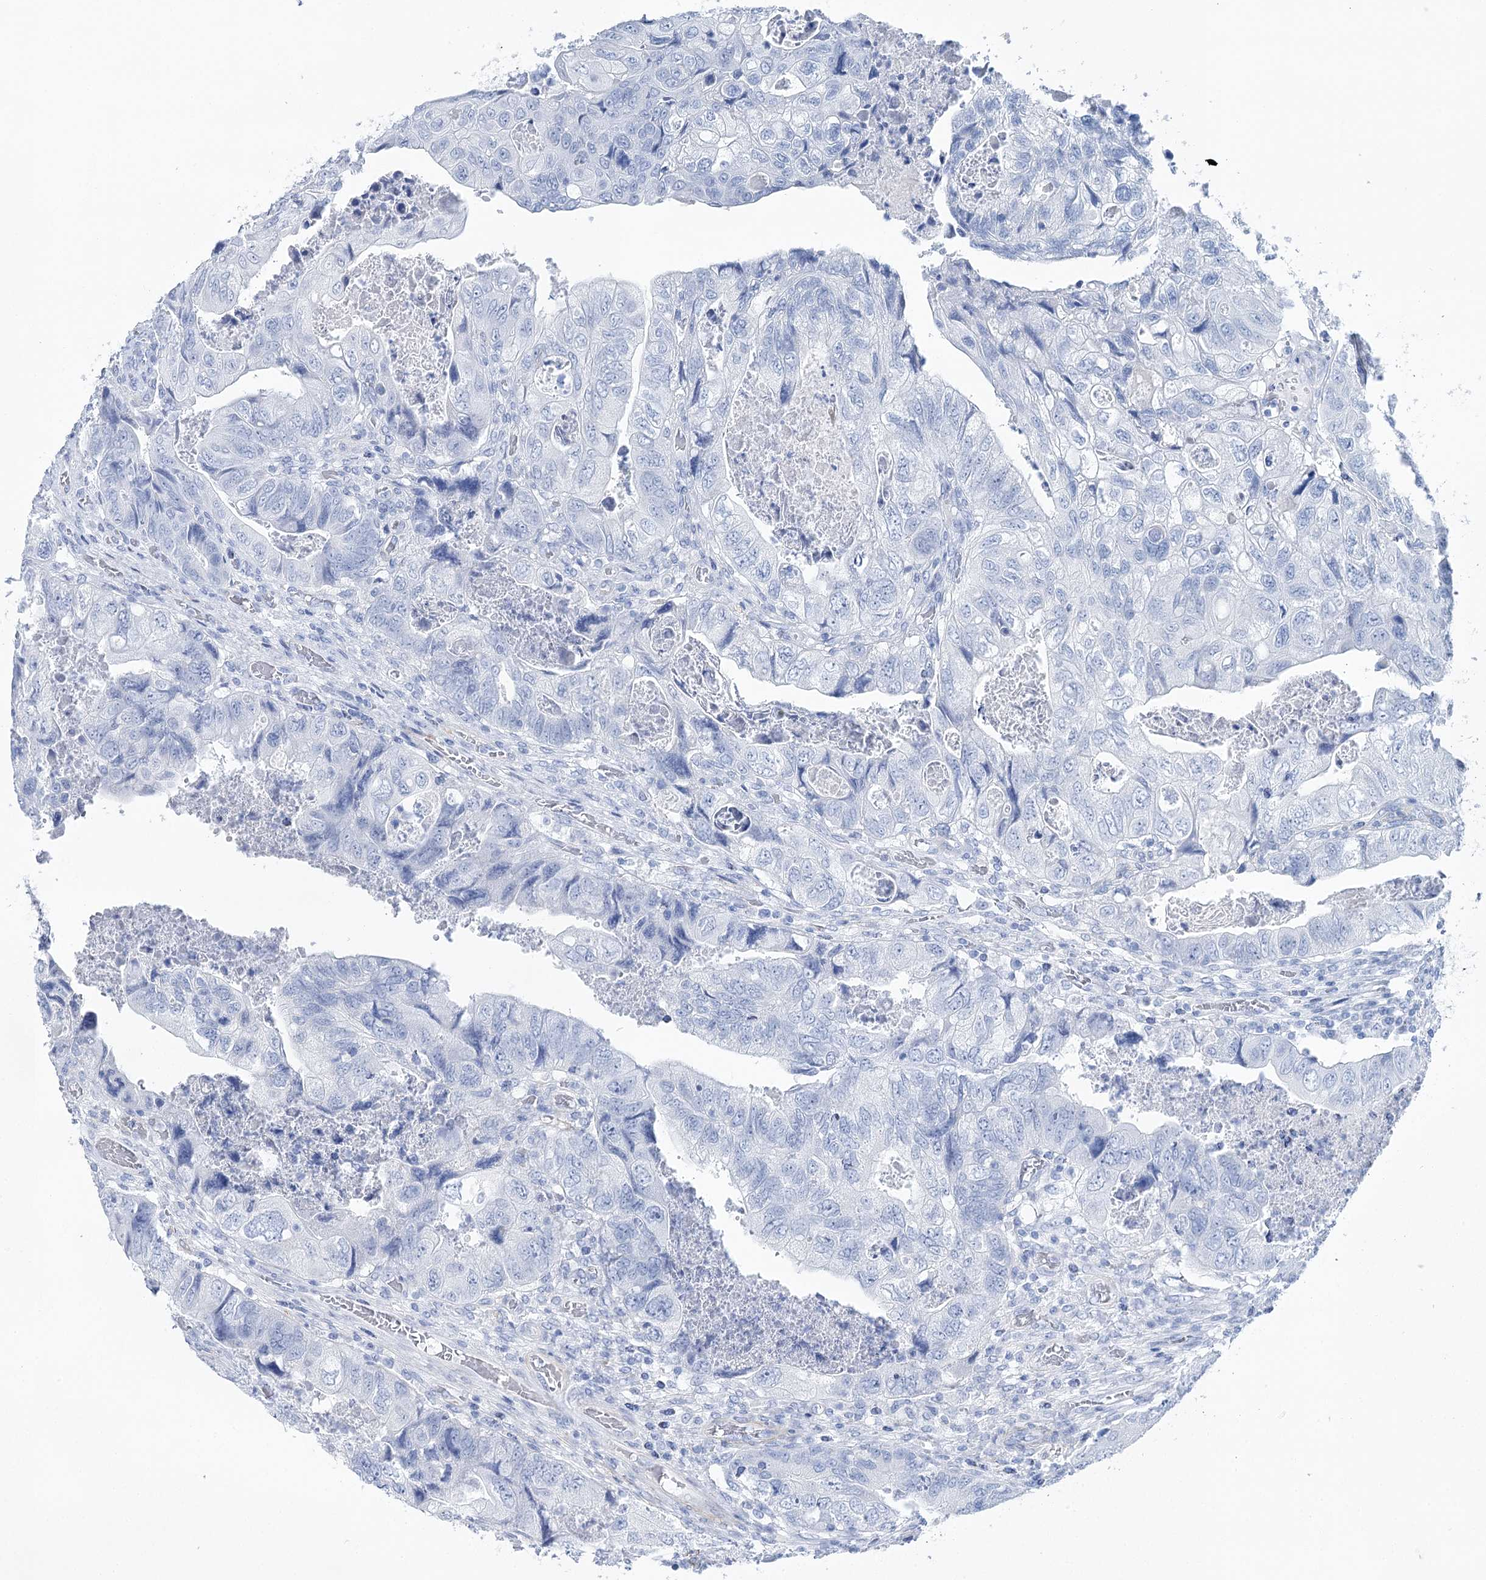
{"staining": {"intensity": "negative", "quantity": "none", "location": "none"}, "tissue": "colorectal cancer", "cell_type": "Tumor cells", "image_type": "cancer", "snomed": [{"axis": "morphology", "description": "Adenocarcinoma, NOS"}, {"axis": "topography", "description": "Rectum"}], "caption": "High magnification brightfield microscopy of colorectal adenocarcinoma stained with DAB (brown) and counterstained with hematoxylin (blue): tumor cells show no significant staining.", "gene": "CSN3", "patient": {"sex": "male", "age": 63}}